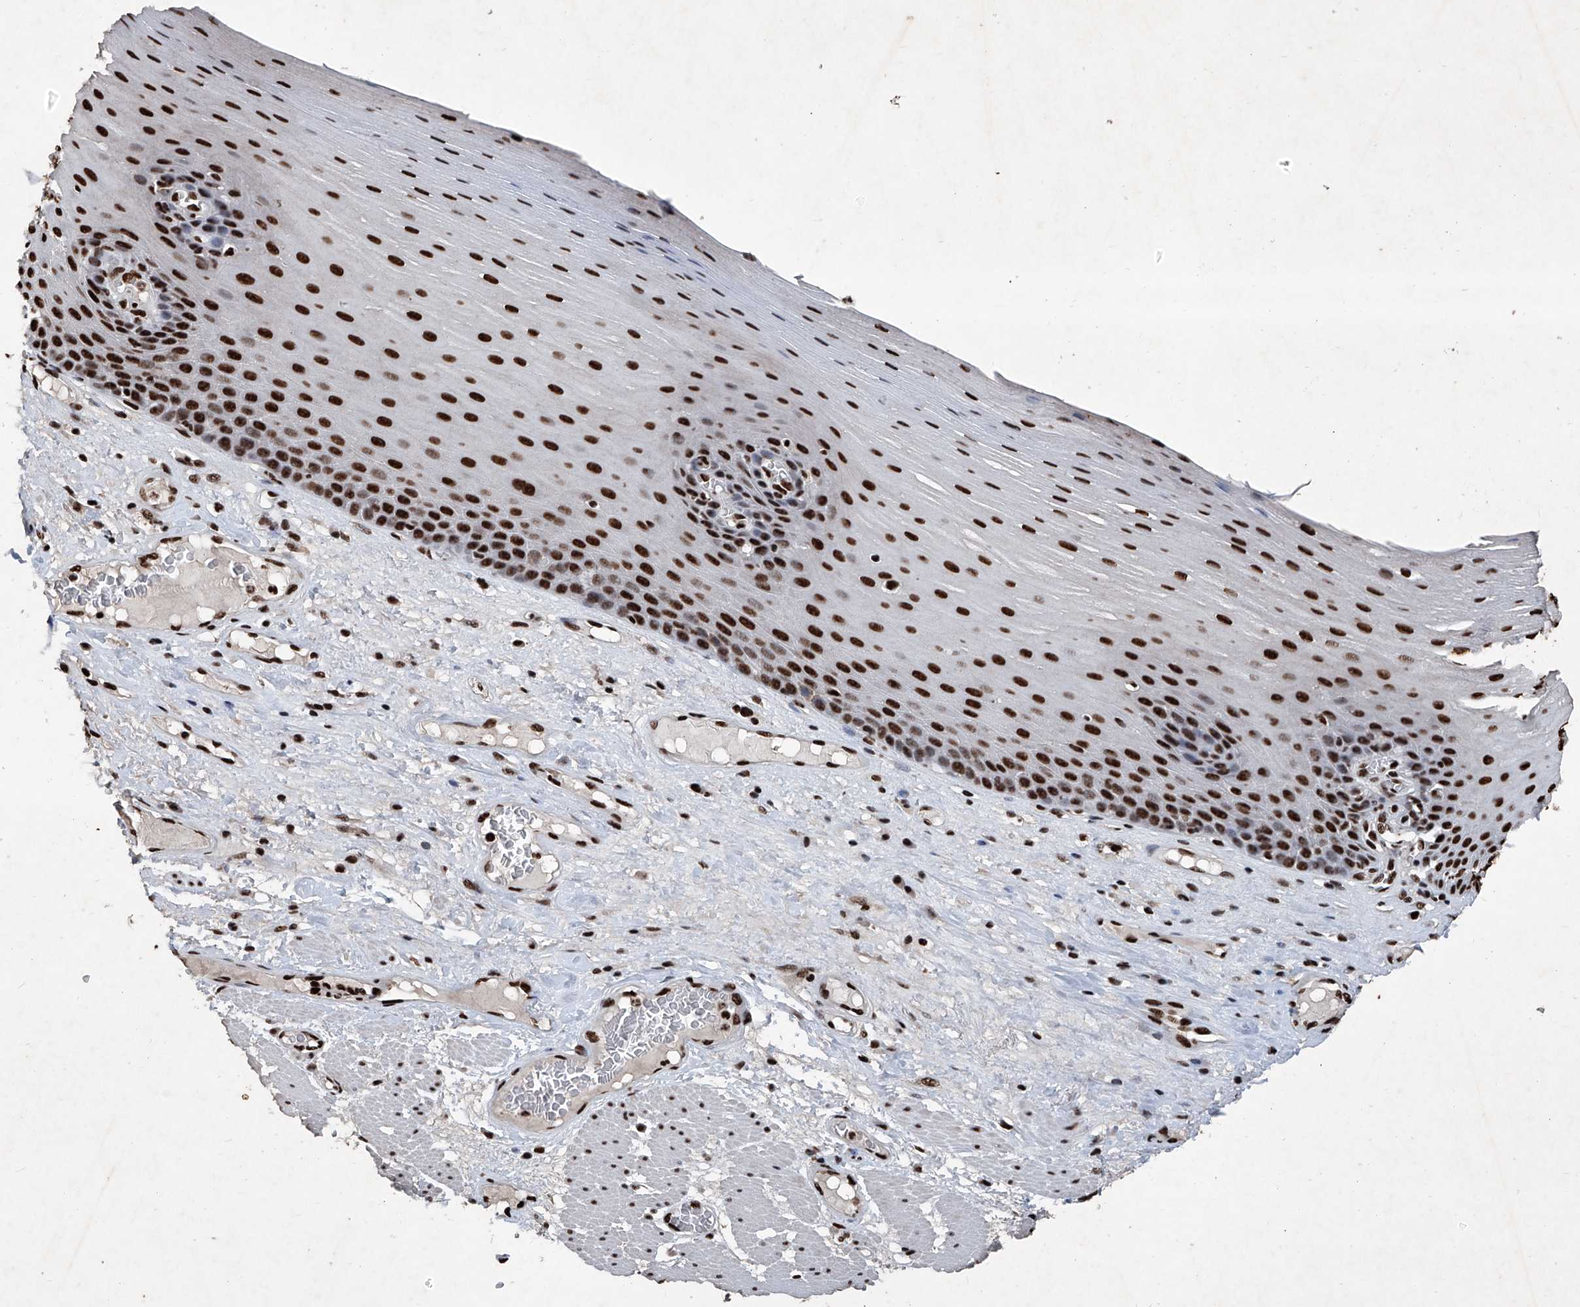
{"staining": {"intensity": "strong", "quantity": ">75%", "location": "nuclear"}, "tissue": "esophagus", "cell_type": "Squamous epithelial cells", "image_type": "normal", "snomed": [{"axis": "morphology", "description": "Normal tissue, NOS"}, {"axis": "topography", "description": "Esophagus"}], "caption": "IHC (DAB) staining of normal esophagus reveals strong nuclear protein staining in approximately >75% of squamous epithelial cells.", "gene": "DDX39B", "patient": {"sex": "male", "age": 62}}